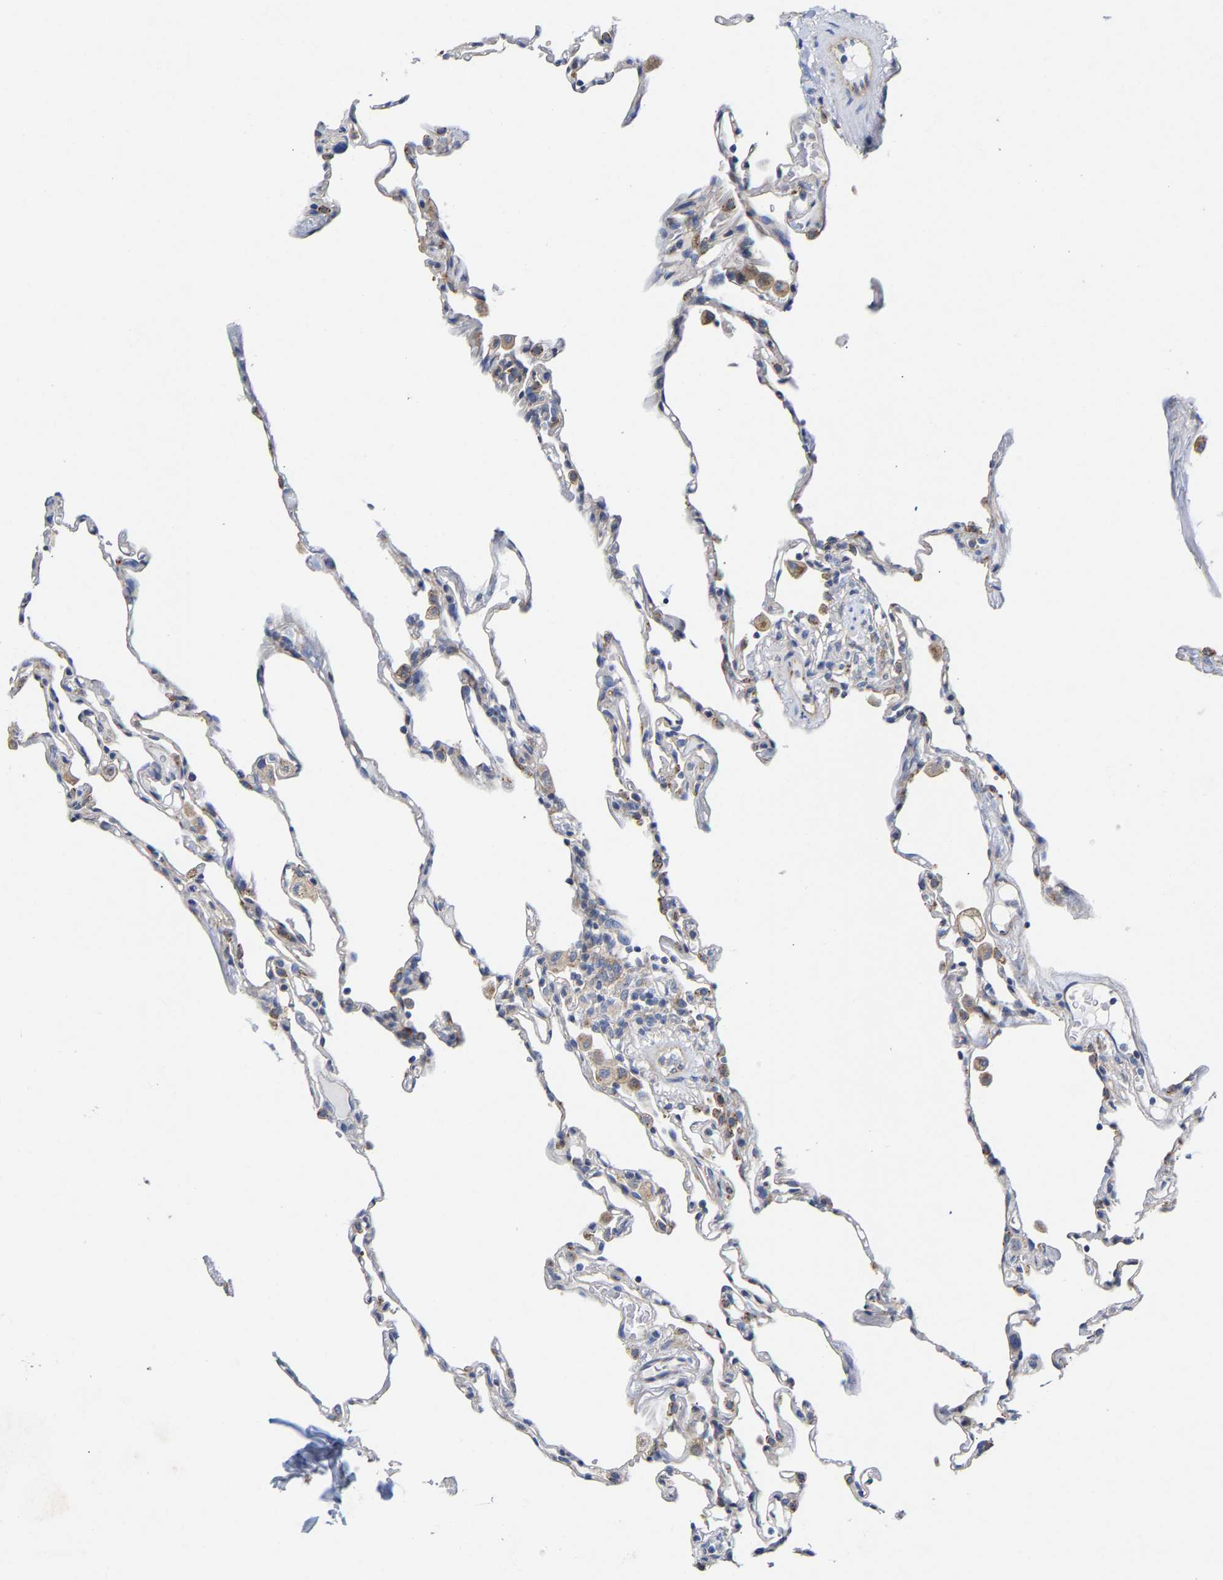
{"staining": {"intensity": "moderate", "quantity": "<25%", "location": "cytoplasmic/membranous"}, "tissue": "lung", "cell_type": "Alveolar cells", "image_type": "normal", "snomed": [{"axis": "morphology", "description": "Normal tissue, NOS"}, {"axis": "topography", "description": "Lung"}], "caption": "An IHC image of benign tissue is shown. Protein staining in brown shows moderate cytoplasmic/membranous positivity in lung within alveolar cells.", "gene": "PPP1R15A", "patient": {"sex": "male", "age": 59}}